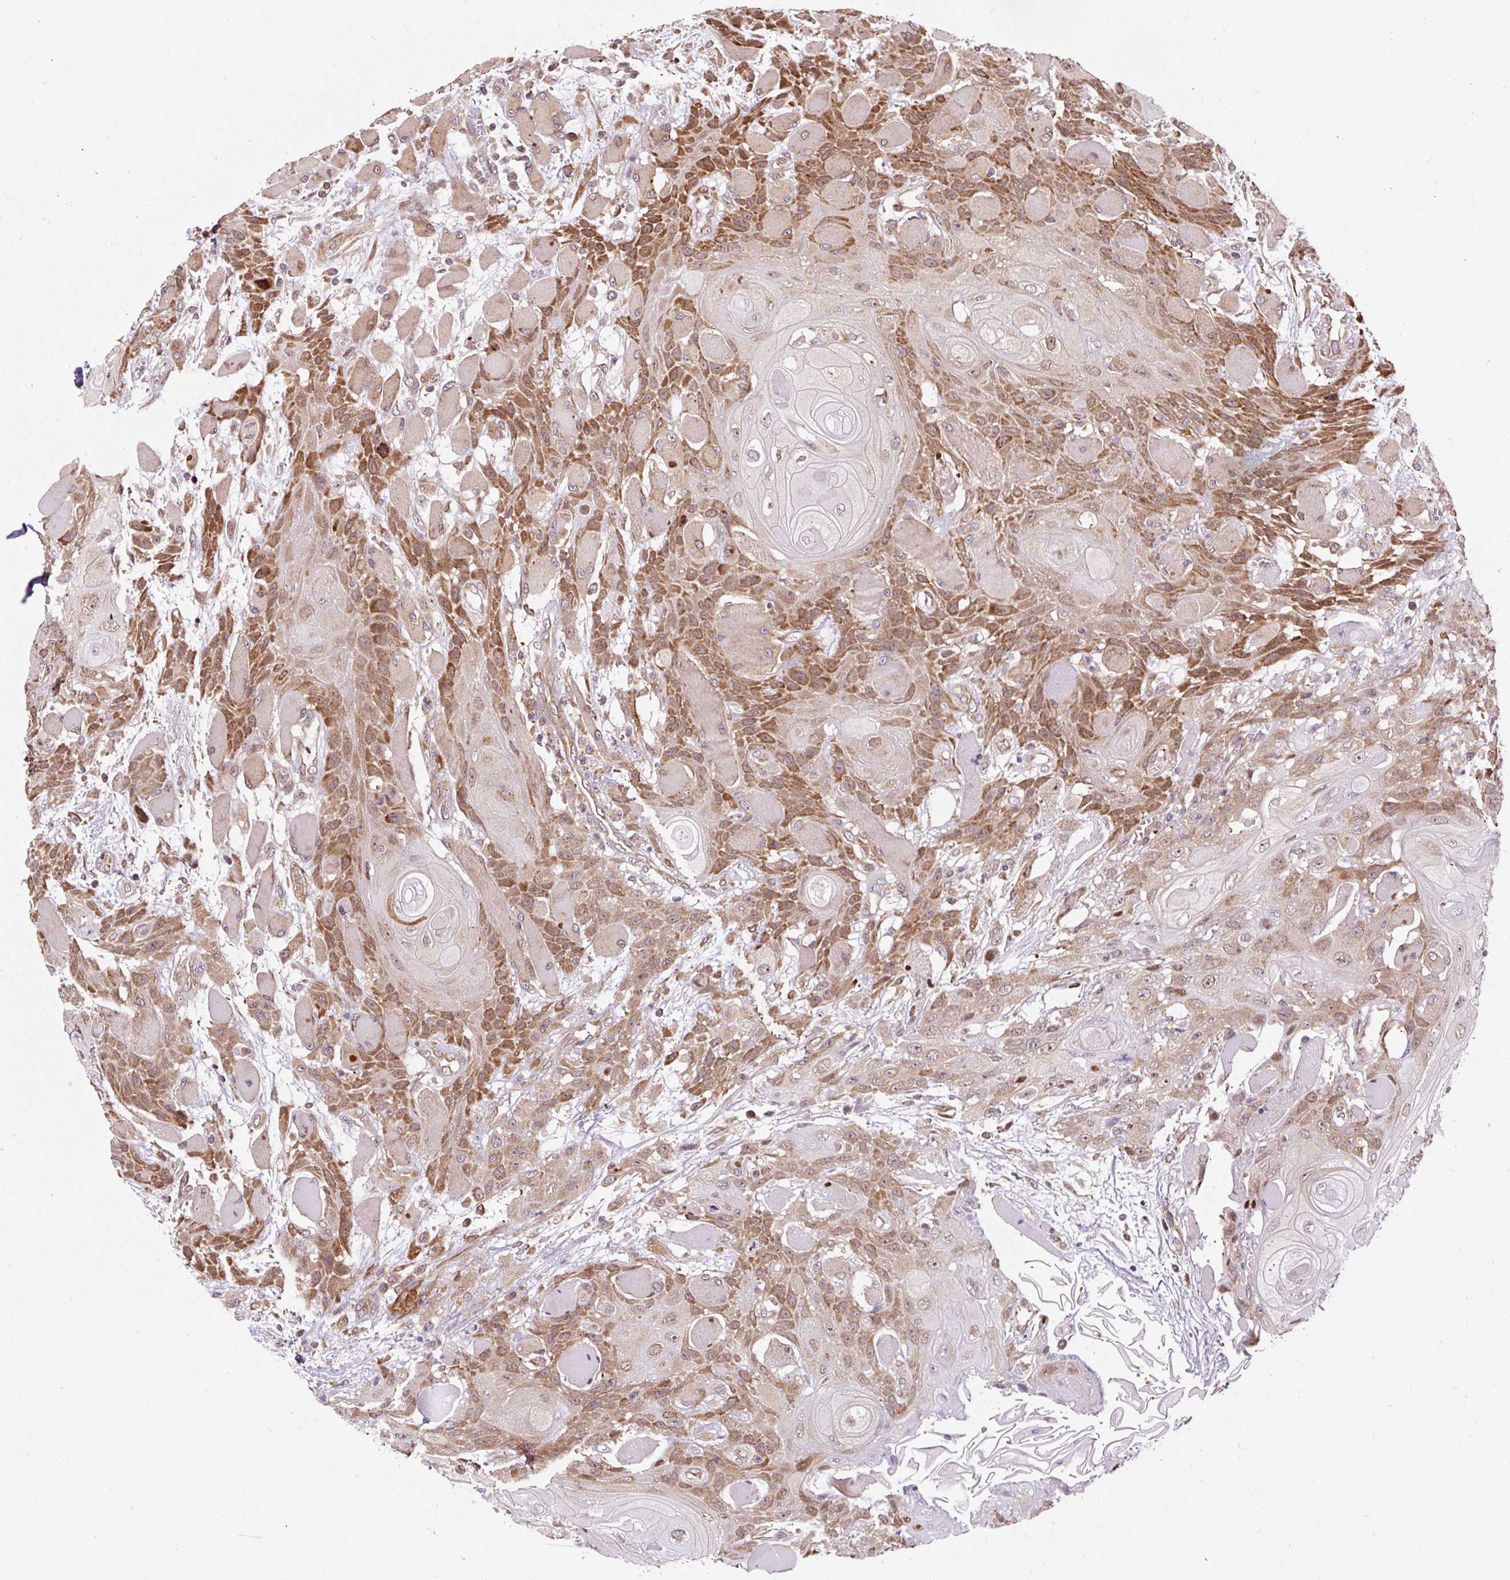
{"staining": {"intensity": "moderate", "quantity": ">75%", "location": "cytoplasmic/membranous"}, "tissue": "head and neck cancer", "cell_type": "Tumor cells", "image_type": "cancer", "snomed": [{"axis": "morphology", "description": "Squamous cell carcinoma, NOS"}, {"axis": "topography", "description": "Head-Neck"}], "caption": "This photomicrograph exhibits squamous cell carcinoma (head and neck) stained with immunohistochemistry (IHC) to label a protein in brown. The cytoplasmic/membranous of tumor cells show moderate positivity for the protein. Nuclei are counter-stained blue.", "gene": "KDM4E", "patient": {"sex": "female", "age": 43}}